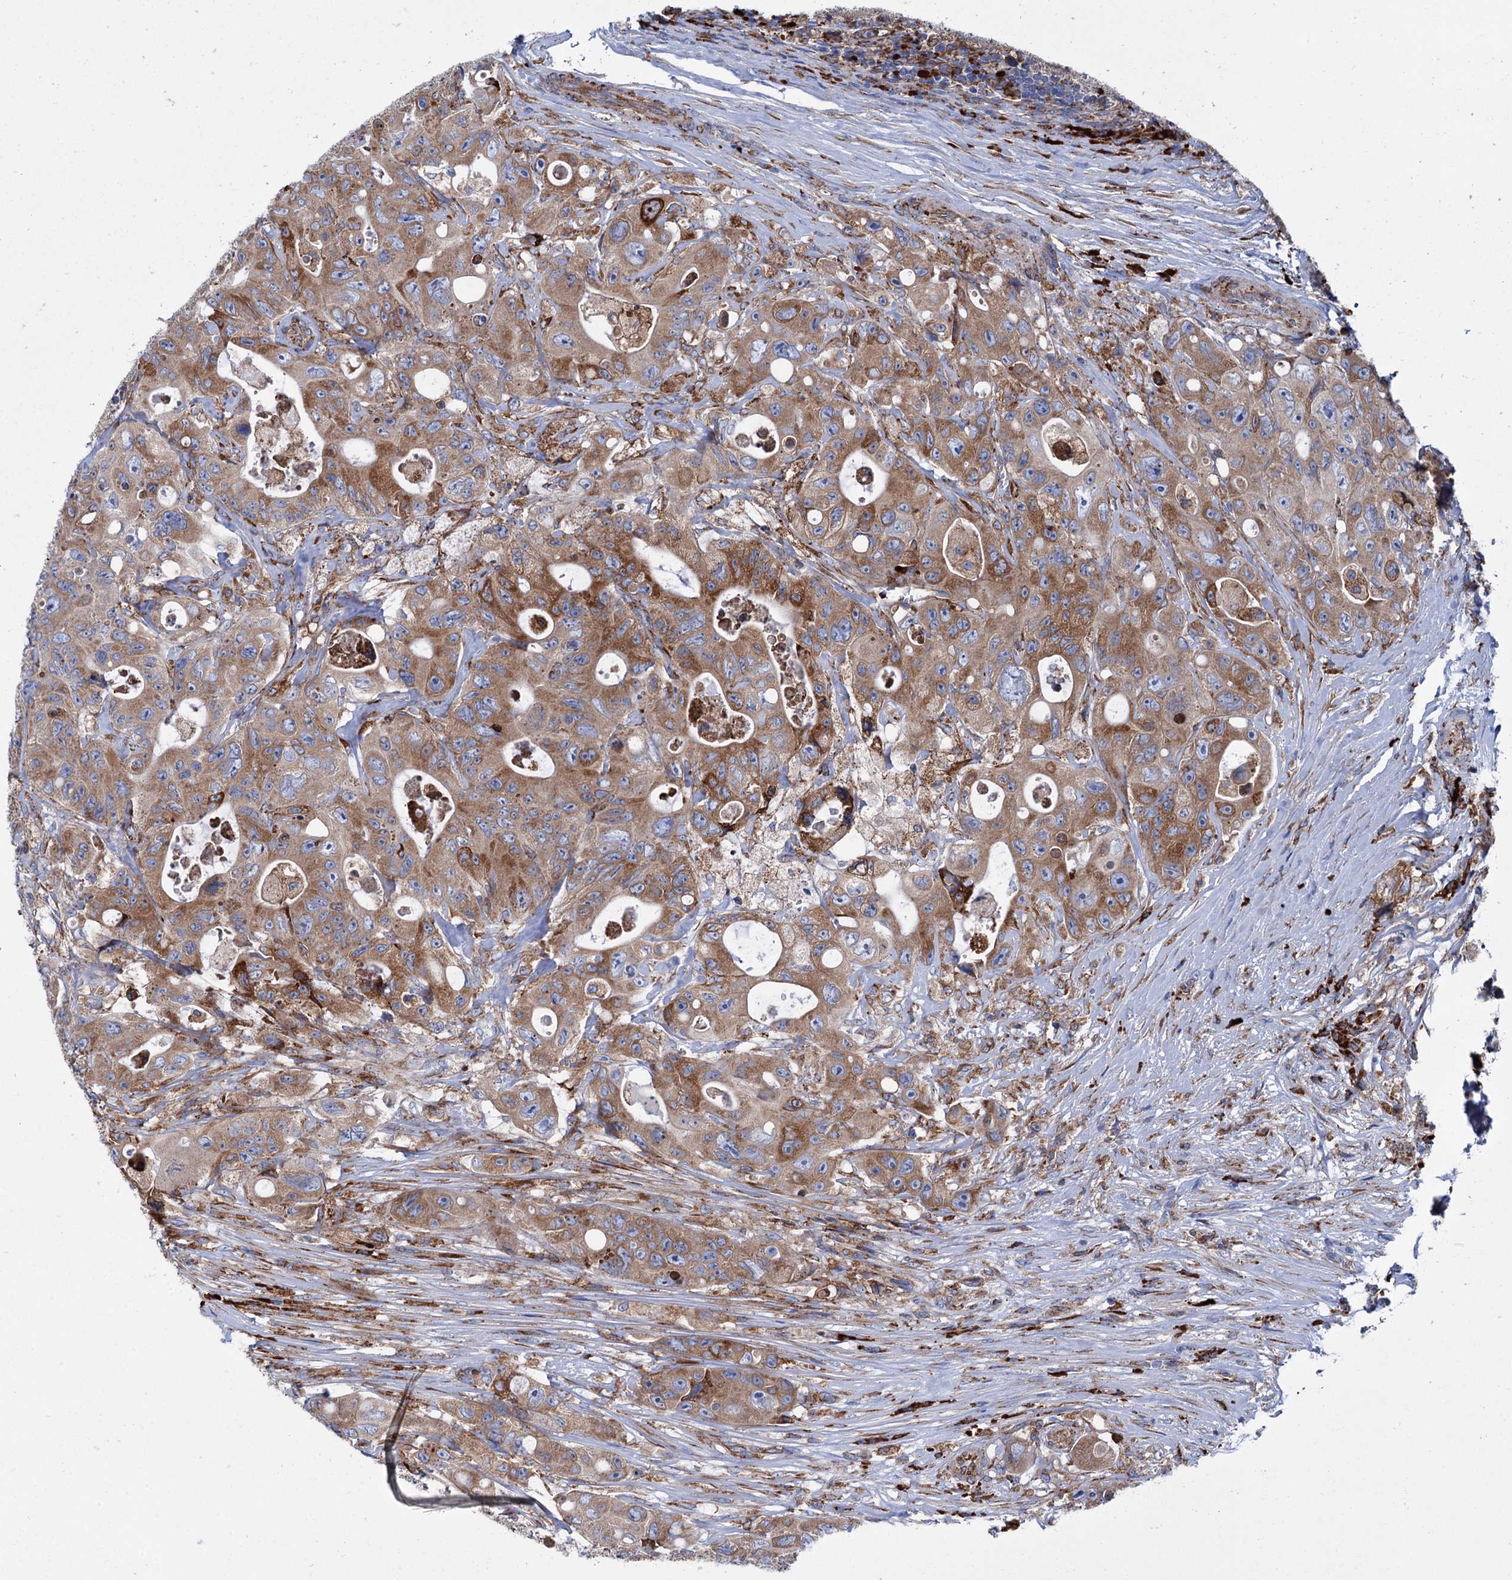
{"staining": {"intensity": "moderate", "quantity": ">75%", "location": "cytoplasmic/membranous"}, "tissue": "colorectal cancer", "cell_type": "Tumor cells", "image_type": "cancer", "snomed": [{"axis": "morphology", "description": "Adenocarcinoma, NOS"}, {"axis": "topography", "description": "Colon"}], "caption": "Human adenocarcinoma (colorectal) stained for a protein (brown) reveals moderate cytoplasmic/membranous positive positivity in approximately >75% of tumor cells.", "gene": "SHE", "patient": {"sex": "female", "age": 46}}